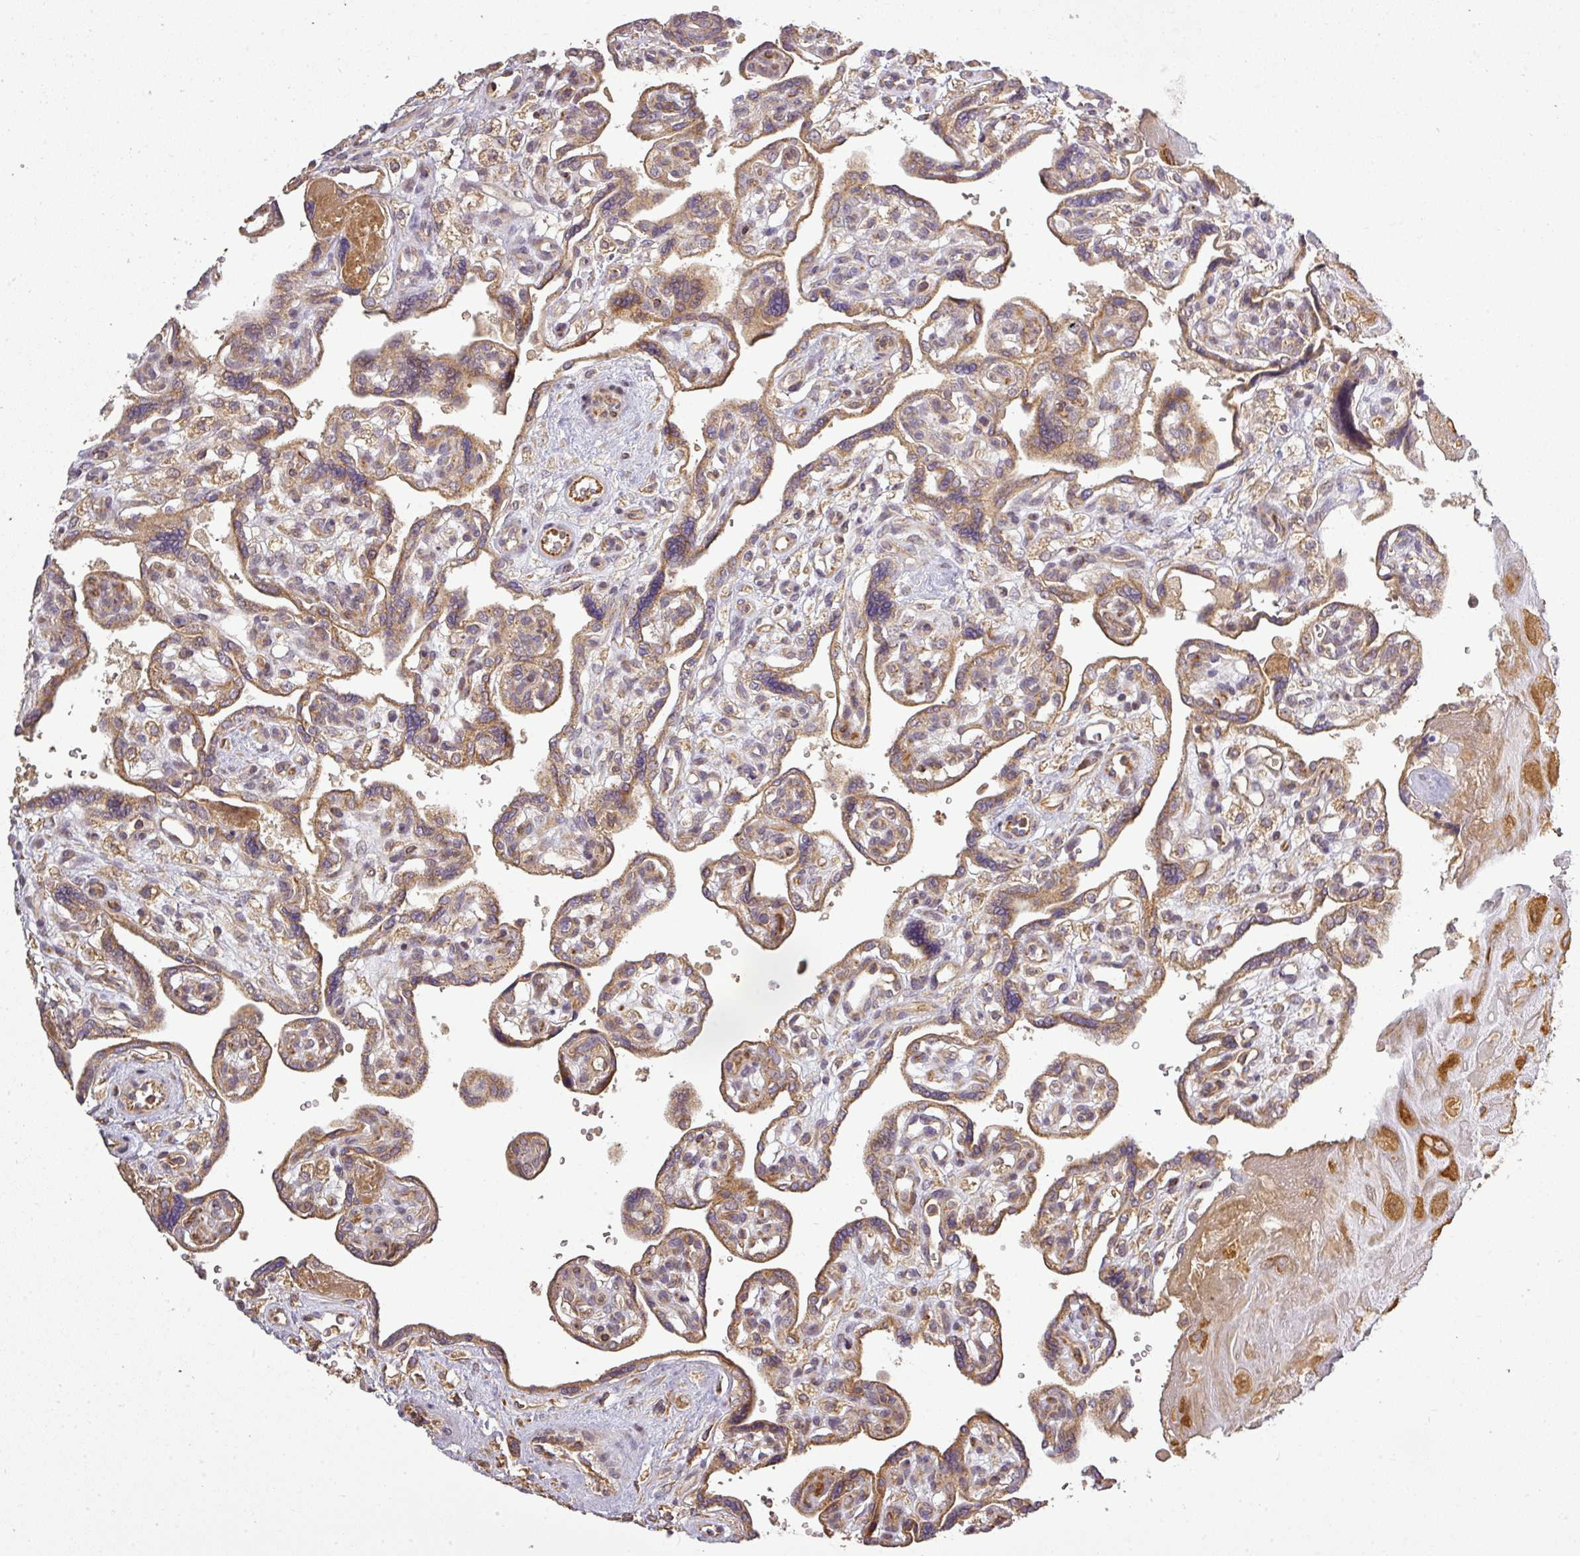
{"staining": {"intensity": "moderate", "quantity": ">75%", "location": "cytoplasmic/membranous"}, "tissue": "placenta", "cell_type": "Decidual cells", "image_type": "normal", "snomed": [{"axis": "morphology", "description": "Normal tissue, NOS"}, {"axis": "topography", "description": "Placenta"}], "caption": "Moderate cytoplasmic/membranous staining is seen in approximately >75% of decidual cells in unremarkable placenta. The protein of interest is shown in brown color, while the nuclei are stained blue.", "gene": "FAIM", "patient": {"sex": "female", "age": 39}}